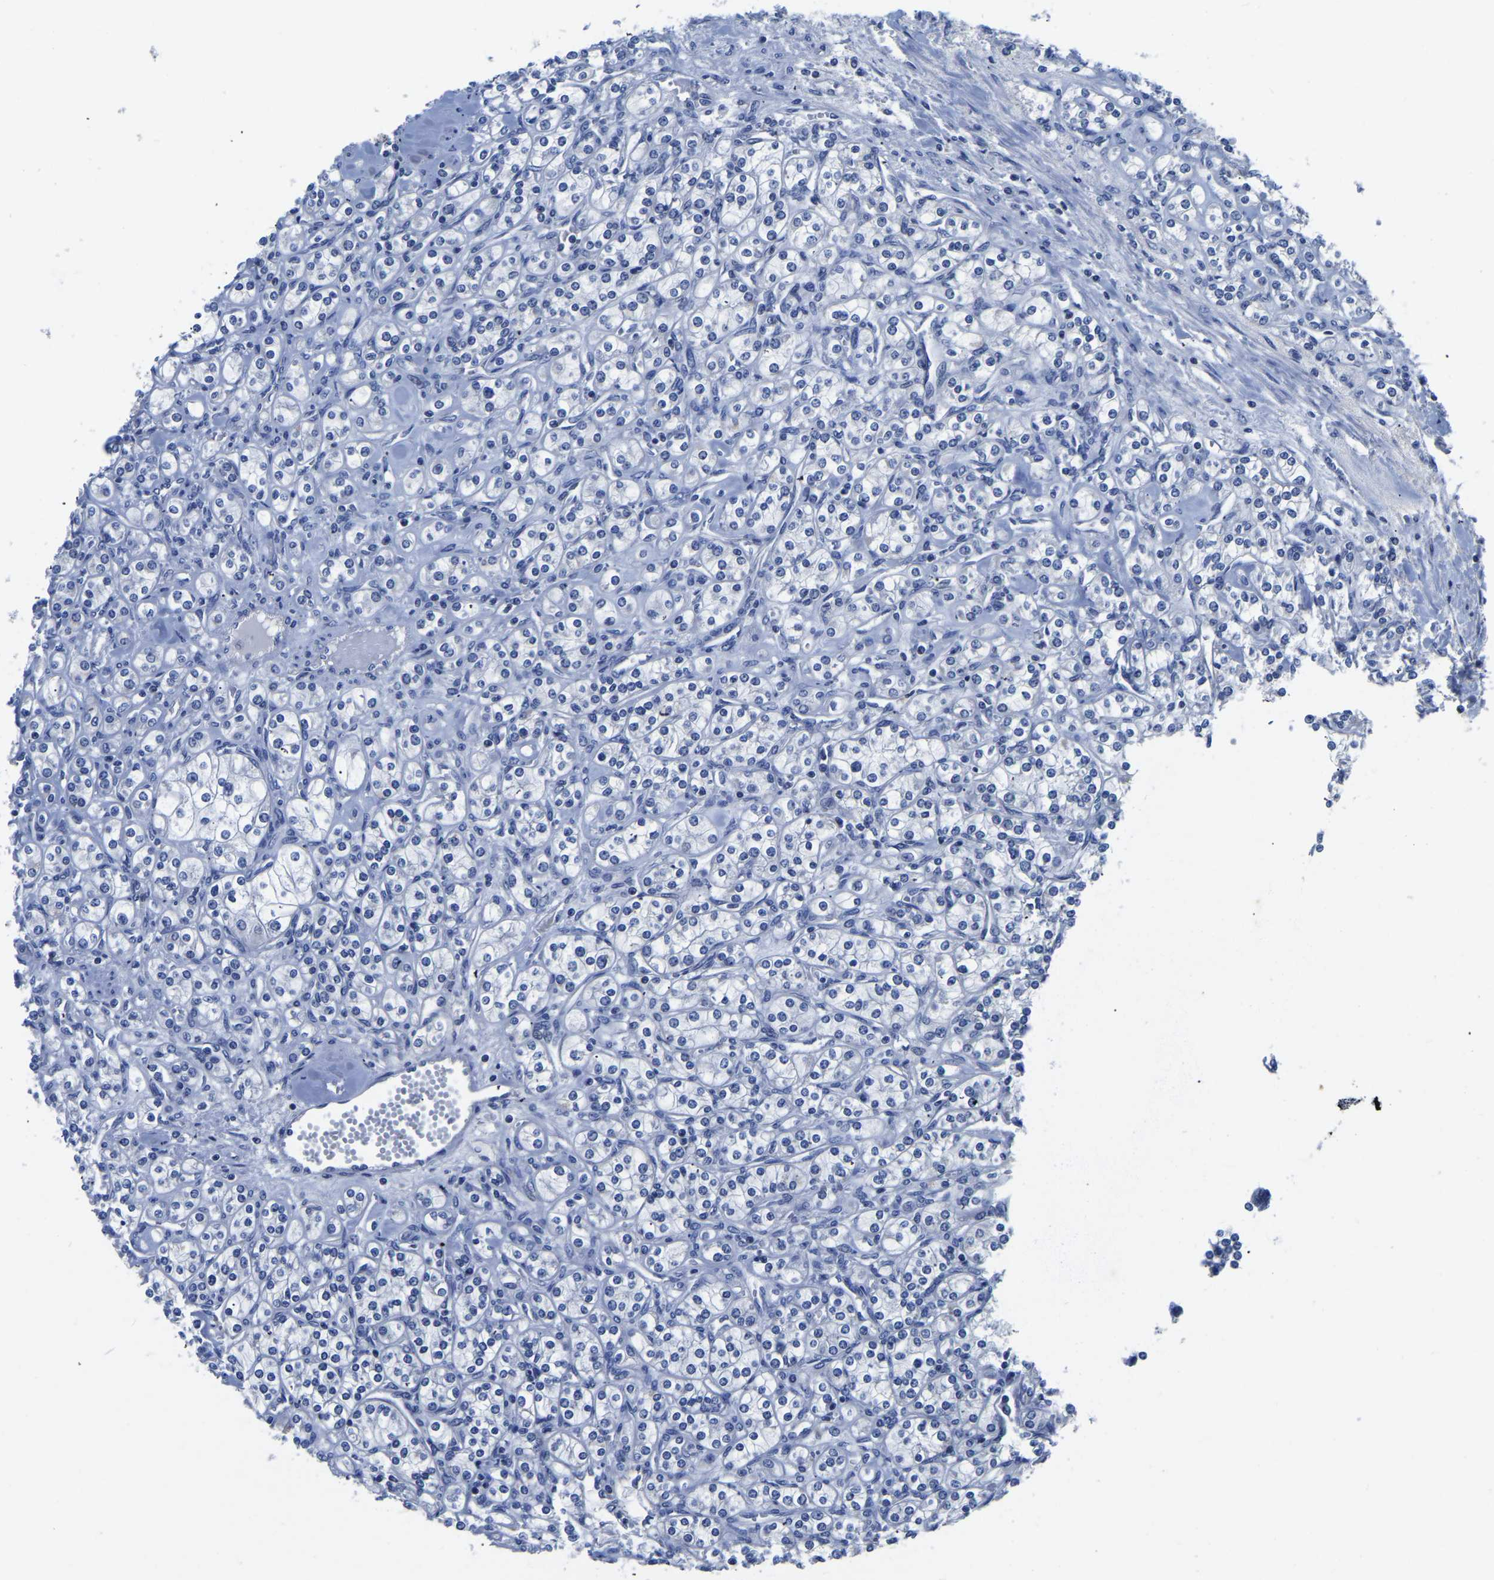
{"staining": {"intensity": "negative", "quantity": "none", "location": "none"}, "tissue": "renal cancer", "cell_type": "Tumor cells", "image_type": "cancer", "snomed": [{"axis": "morphology", "description": "Adenocarcinoma, NOS"}, {"axis": "topography", "description": "Kidney"}], "caption": "IHC micrograph of human renal adenocarcinoma stained for a protein (brown), which displays no positivity in tumor cells. (Brightfield microscopy of DAB immunohistochemistry at high magnification).", "gene": "FGD5", "patient": {"sex": "male", "age": 77}}